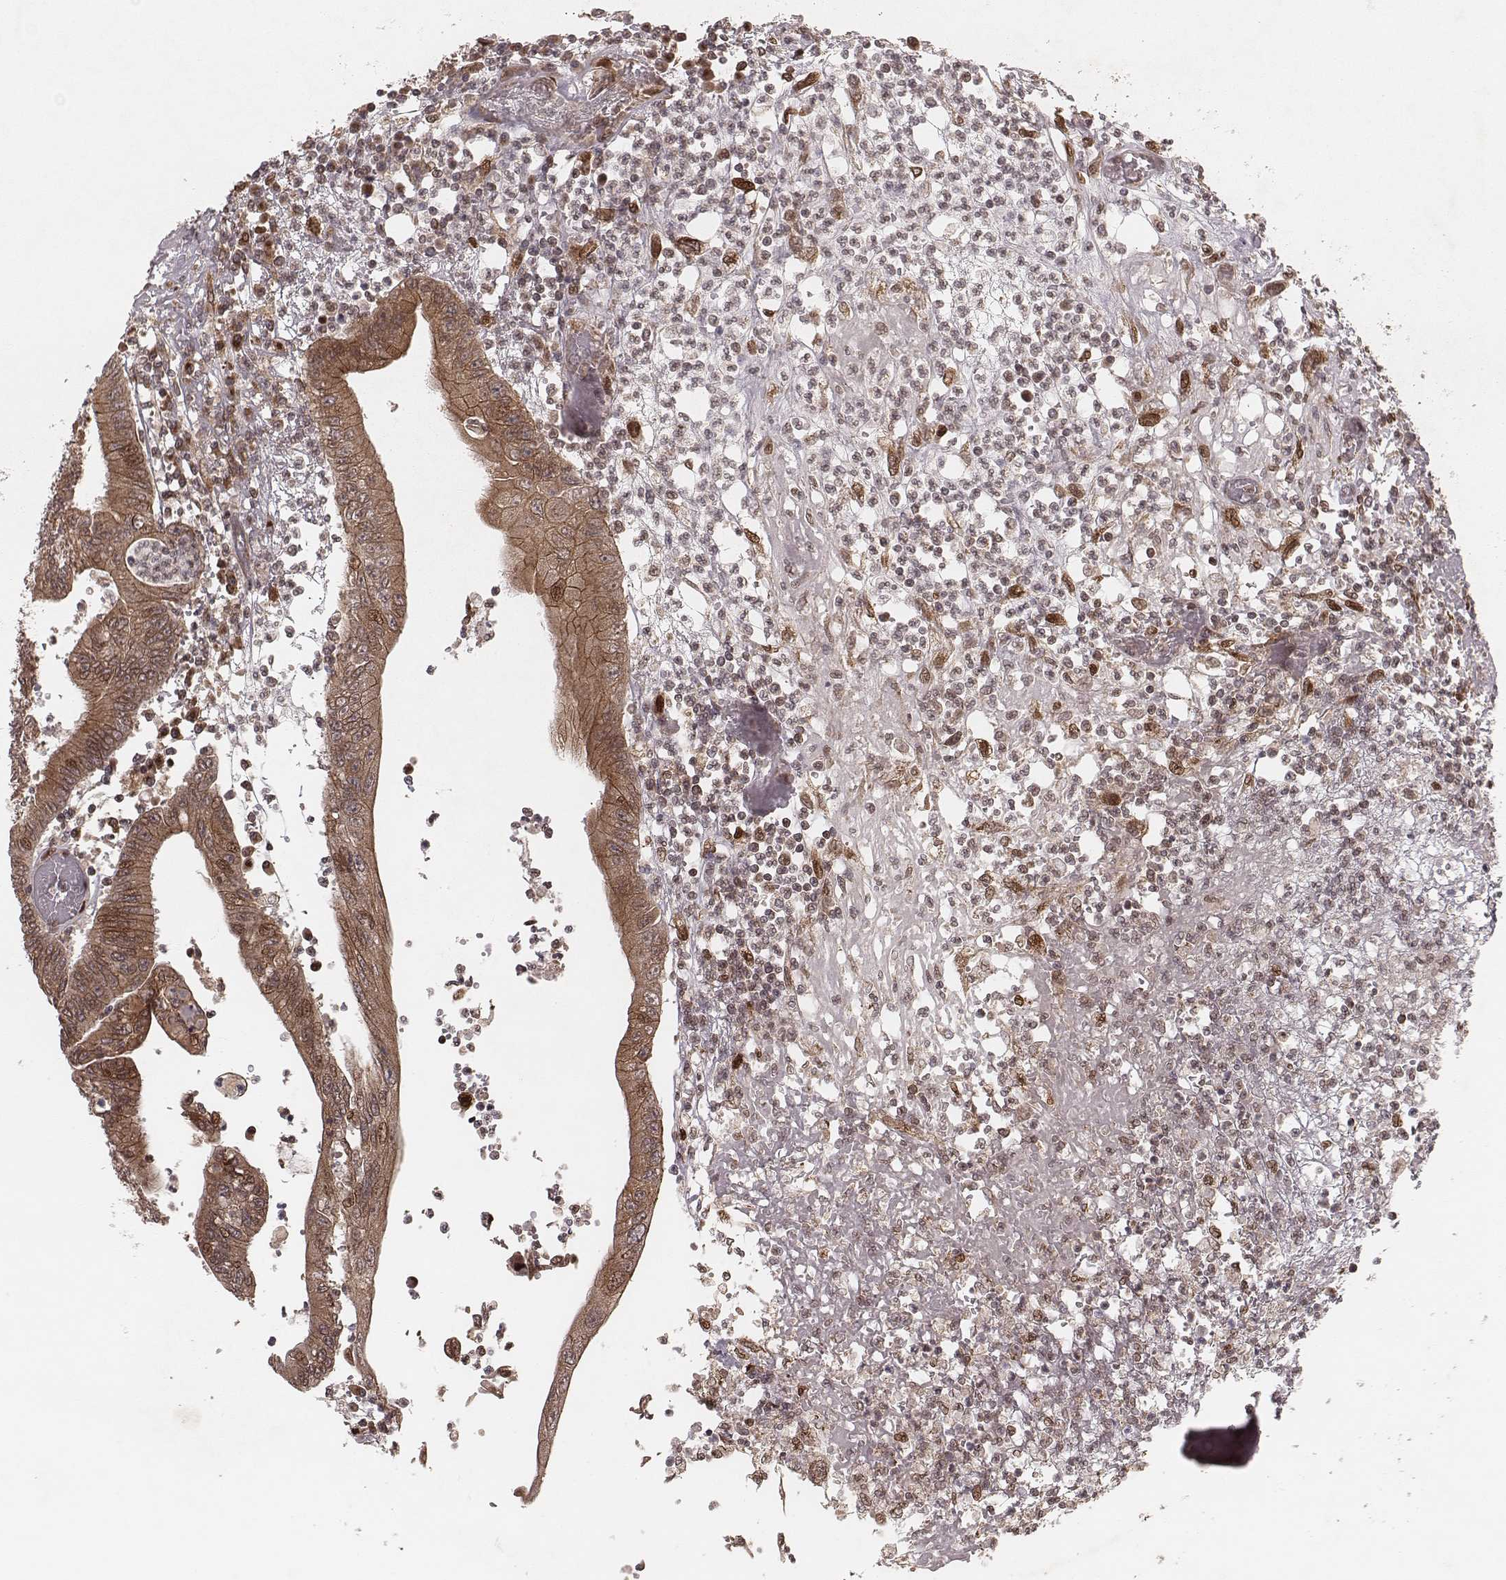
{"staining": {"intensity": "moderate", "quantity": ">75%", "location": "cytoplasmic/membranous"}, "tissue": "colorectal cancer", "cell_type": "Tumor cells", "image_type": "cancer", "snomed": [{"axis": "morphology", "description": "Adenocarcinoma, NOS"}, {"axis": "topography", "description": "Rectum"}], "caption": "An image of colorectal cancer stained for a protein shows moderate cytoplasmic/membranous brown staining in tumor cells. (Stains: DAB in brown, nuclei in blue, Microscopy: brightfield microscopy at high magnification).", "gene": "MYO19", "patient": {"sex": "male", "age": 54}}